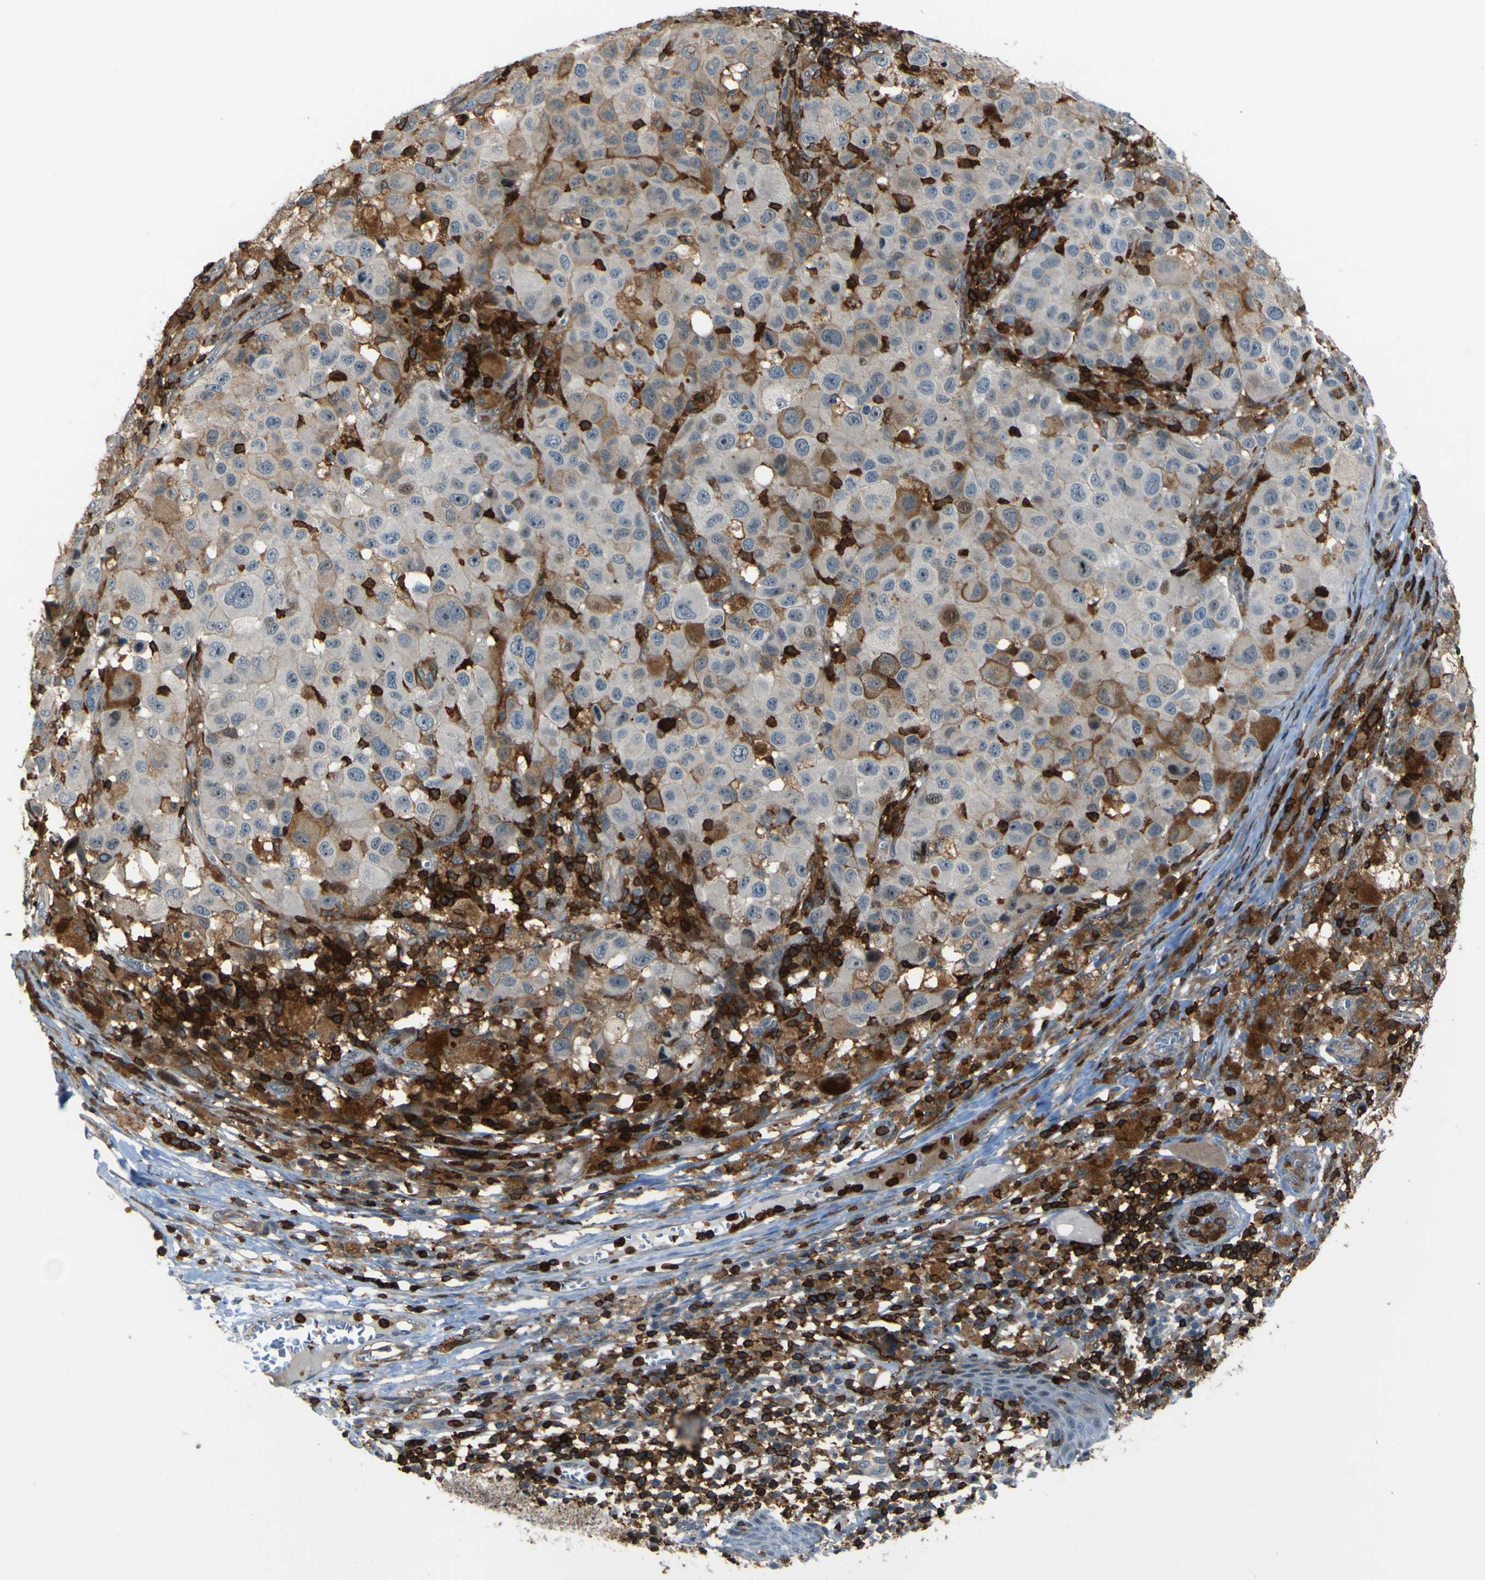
{"staining": {"intensity": "moderate", "quantity": "25%-75%", "location": "cytoplasmic/membranous"}, "tissue": "melanoma", "cell_type": "Tumor cells", "image_type": "cancer", "snomed": [{"axis": "morphology", "description": "Malignant melanoma, NOS"}, {"axis": "topography", "description": "Skin"}], "caption": "This micrograph displays immunohistochemistry (IHC) staining of malignant melanoma, with medium moderate cytoplasmic/membranous expression in about 25%-75% of tumor cells.", "gene": "PCDHB5", "patient": {"sex": "male", "age": 96}}